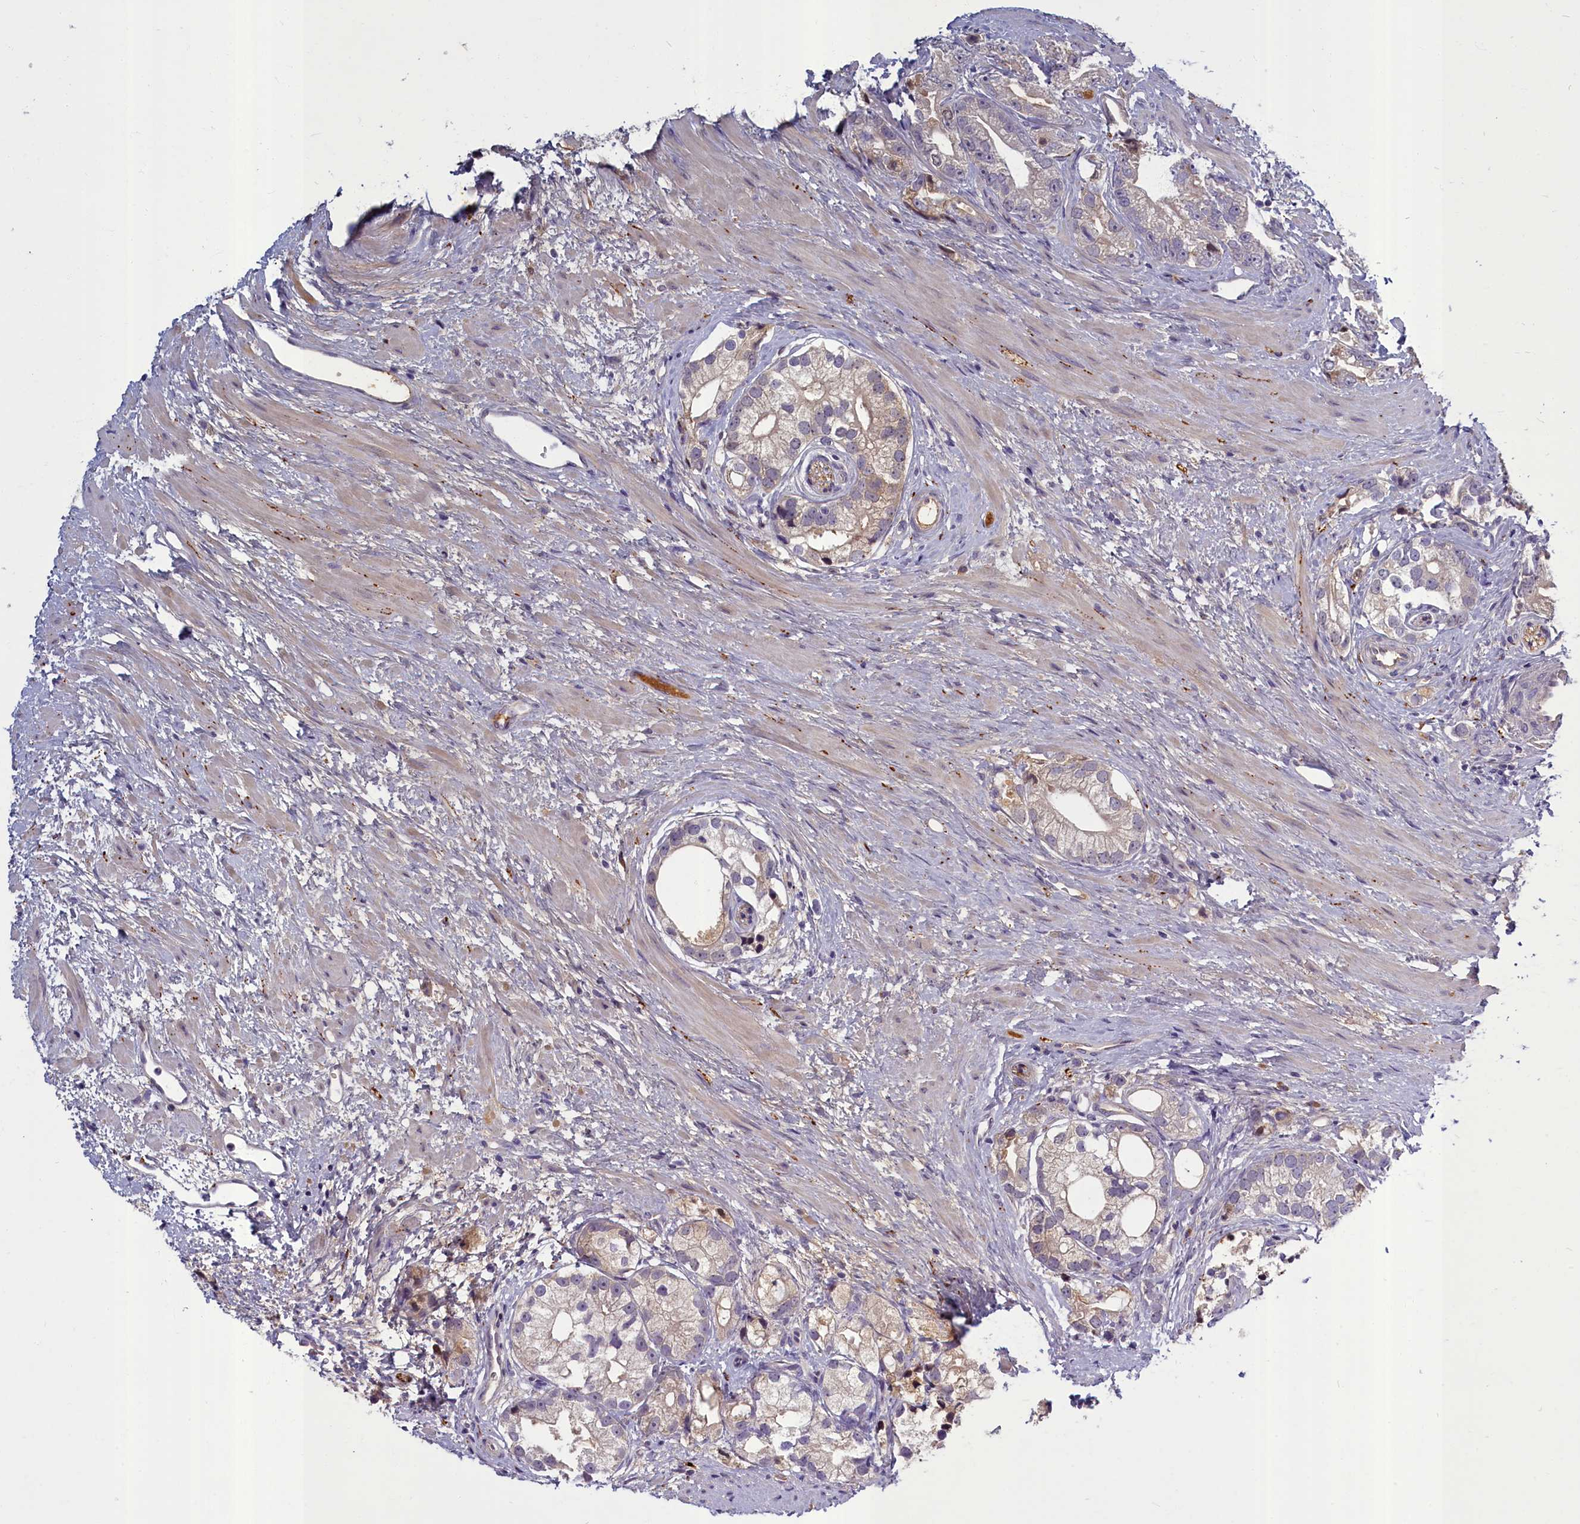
{"staining": {"intensity": "negative", "quantity": "none", "location": "none"}, "tissue": "prostate cancer", "cell_type": "Tumor cells", "image_type": "cancer", "snomed": [{"axis": "morphology", "description": "Adenocarcinoma, High grade"}, {"axis": "topography", "description": "Prostate"}], "caption": "Image shows no protein positivity in tumor cells of adenocarcinoma (high-grade) (prostate) tissue.", "gene": "SV2C", "patient": {"sex": "male", "age": 75}}